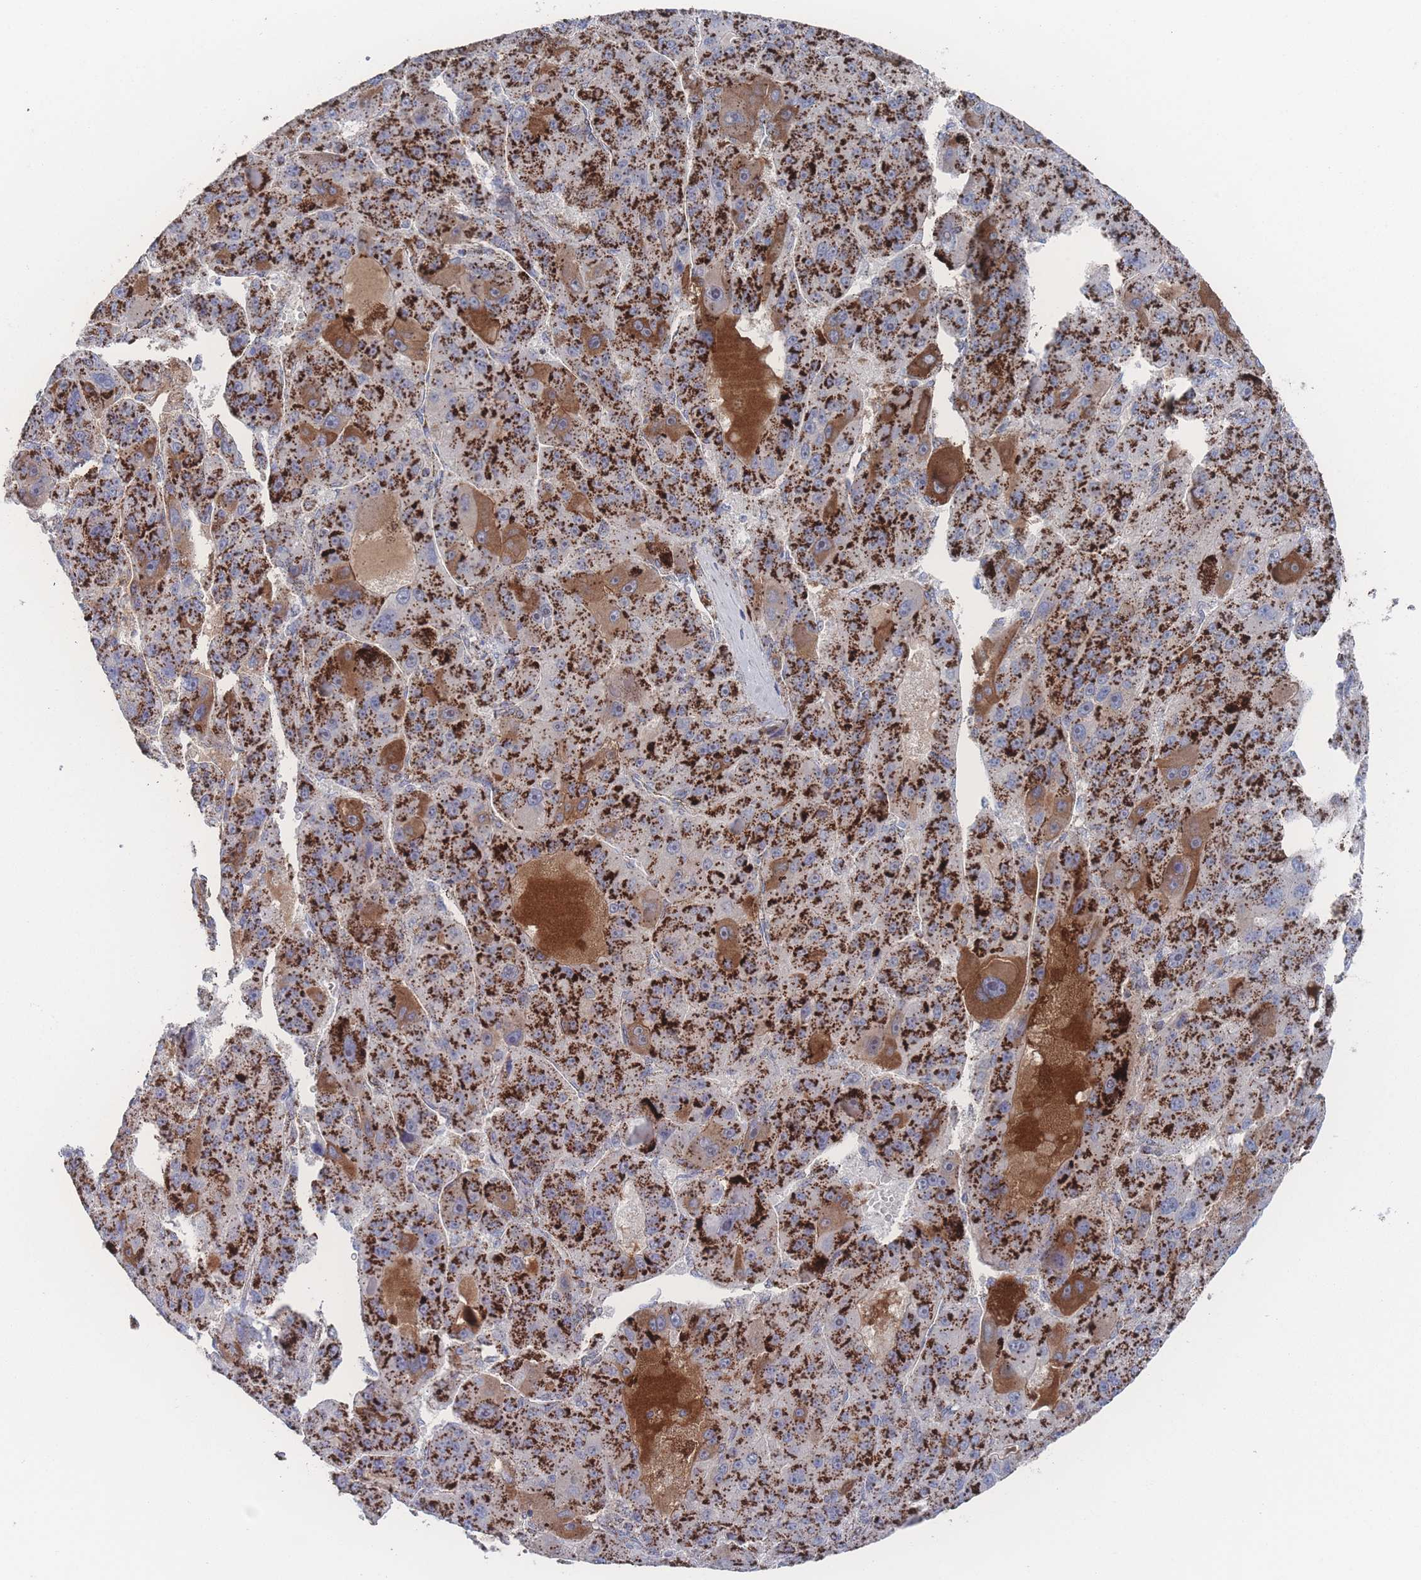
{"staining": {"intensity": "strong", "quantity": ">75%", "location": "cytoplasmic/membranous"}, "tissue": "liver cancer", "cell_type": "Tumor cells", "image_type": "cancer", "snomed": [{"axis": "morphology", "description": "Carcinoma, Hepatocellular, NOS"}, {"axis": "topography", "description": "Liver"}], "caption": "Brown immunohistochemical staining in human liver hepatocellular carcinoma demonstrates strong cytoplasmic/membranous positivity in about >75% of tumor cells.", "gene": "PEX14", "patient": {"sex": "male", "age": 76}}